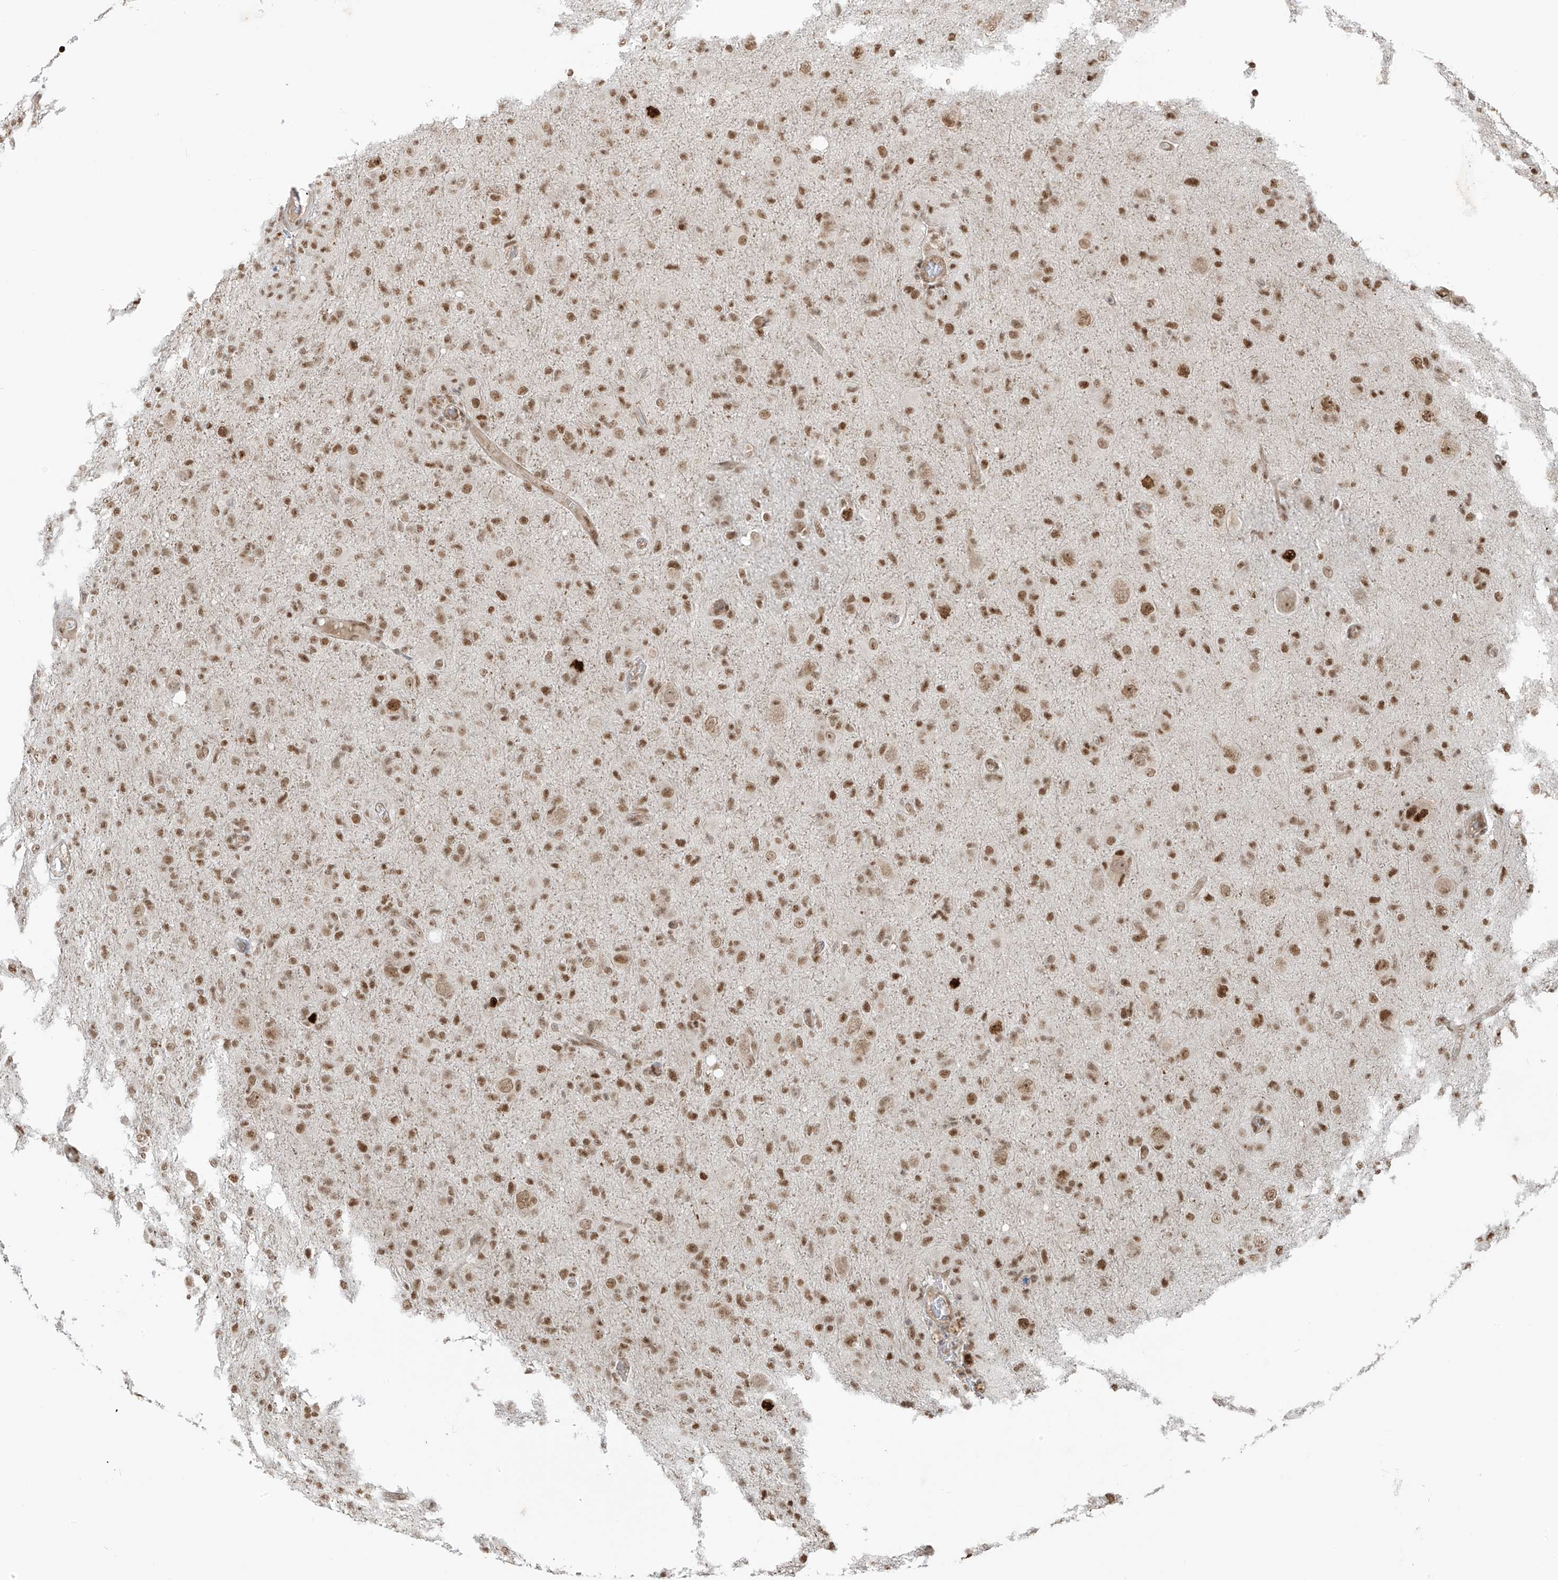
{"staining": {"intensity": "moderate", "quantity": ">75%", "location": "nuclear"}, "tissue": "glioma", "cell_type": "Tumor cells", "image_type": "cancer", "snomed": [{"axis": "morphology", "description": "Glioma, malignant, High grade"}, {"axis": "topography", "description": "Brain"}], "caption": "Human glioma stained with a brown dye exhibits moderate nuclear positive staining in approximately >75% of tumor cells.", "gene": "ARHGEF3", "patient": {"sex": "female", "age": 57}}